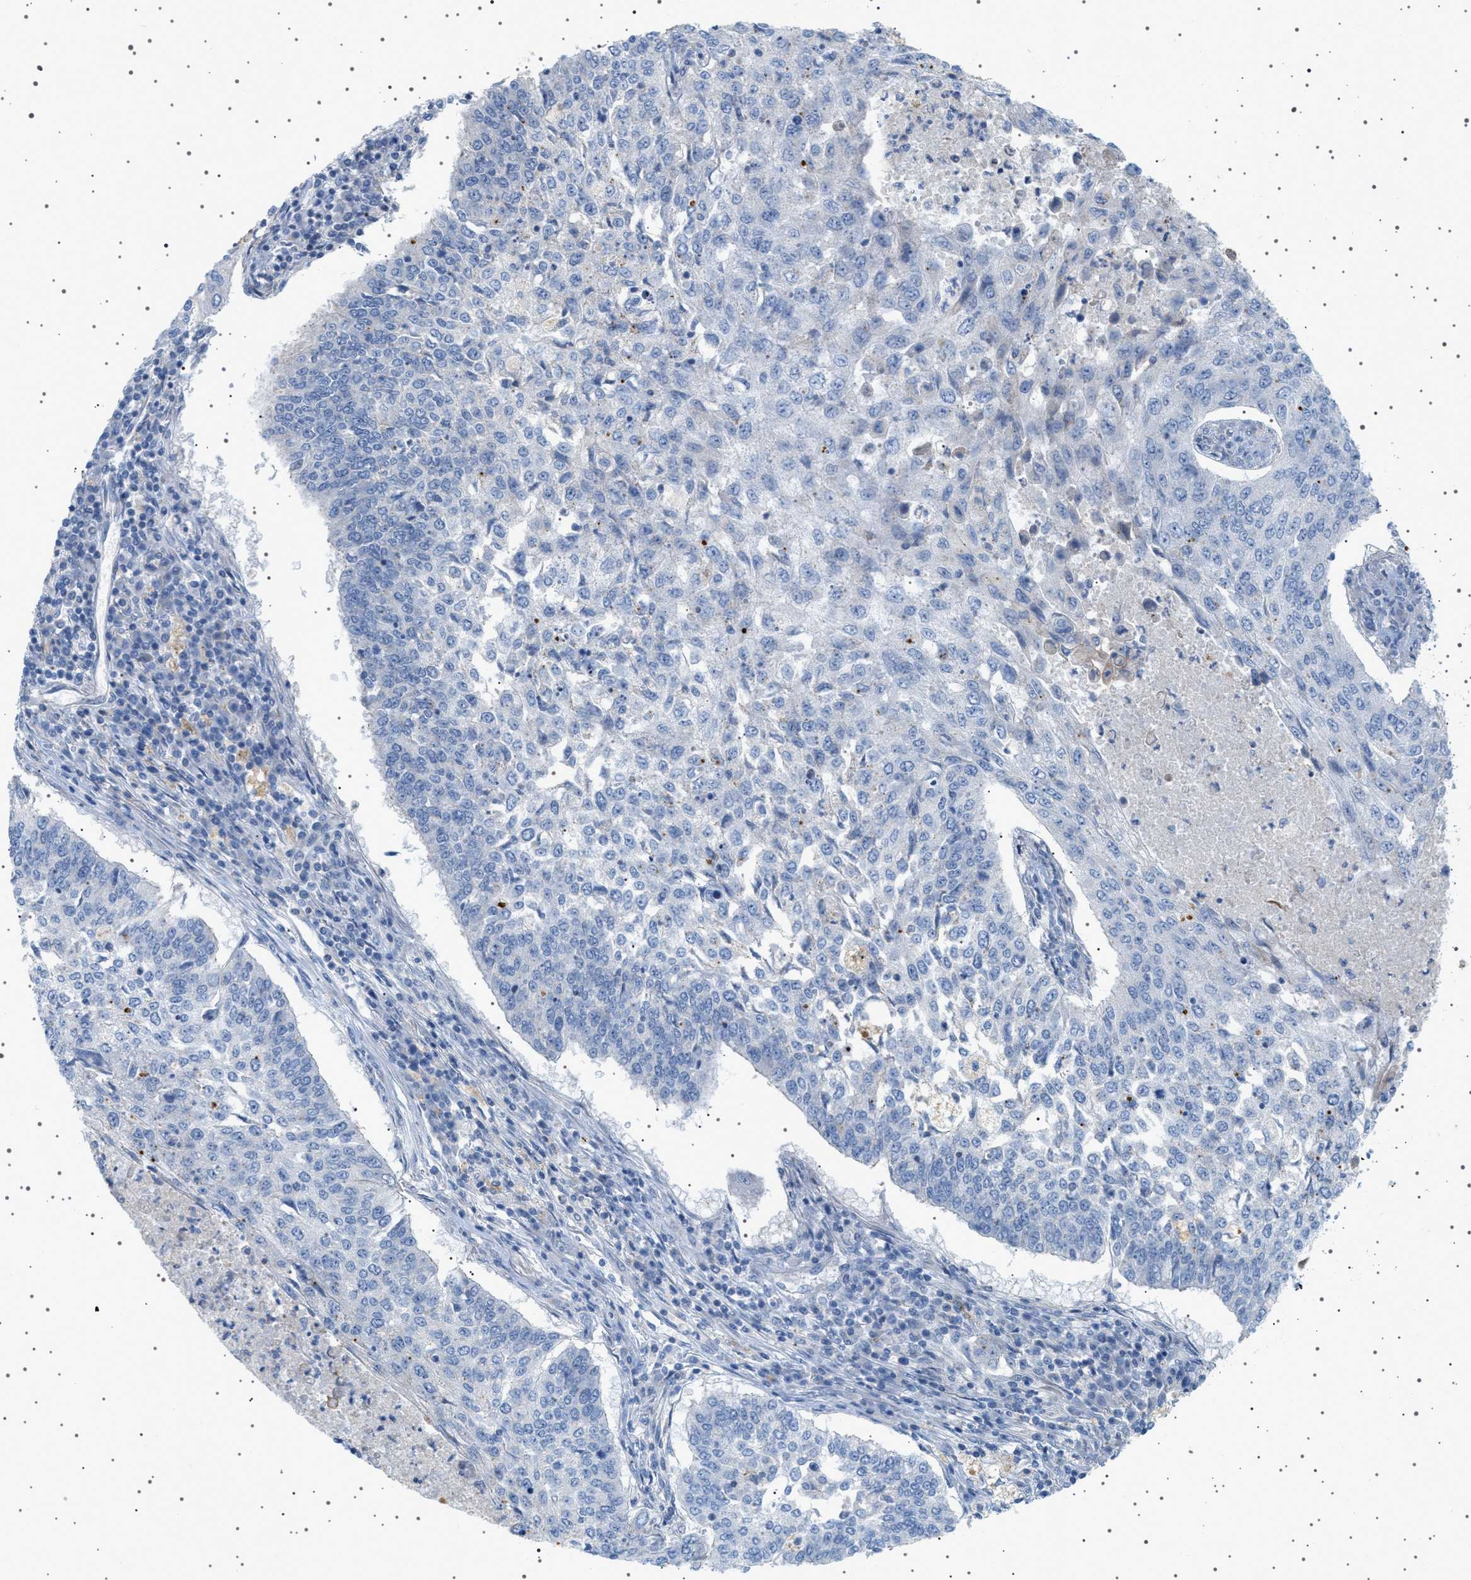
{"staining": {"intensity": "negative", "quantity": "none", "location": "none"}, "tissue": "lung cancer", "cell_type": "Tumor cells", "image_type": "cancer", "snomed": [{"axis": "morphology", "description": "Normal tissue, NOS"}, {"axis": "morphology", "description": "Squamous cell carcinoma, NOS"}, {"axis": "topography", "description": "Cartilage tissue"}, {"axis": "topography", "description": "Bronchus"}, {"axis": "topography", "description": "Lung"}], "caption": "The immunohistochemistry (IHC) photomicrograph has no significant expression in tumor cells of lung squamous cell carcinoma tissue.", "gene": "ADCY10", "patient": {"sex": "female", "age": 49}}